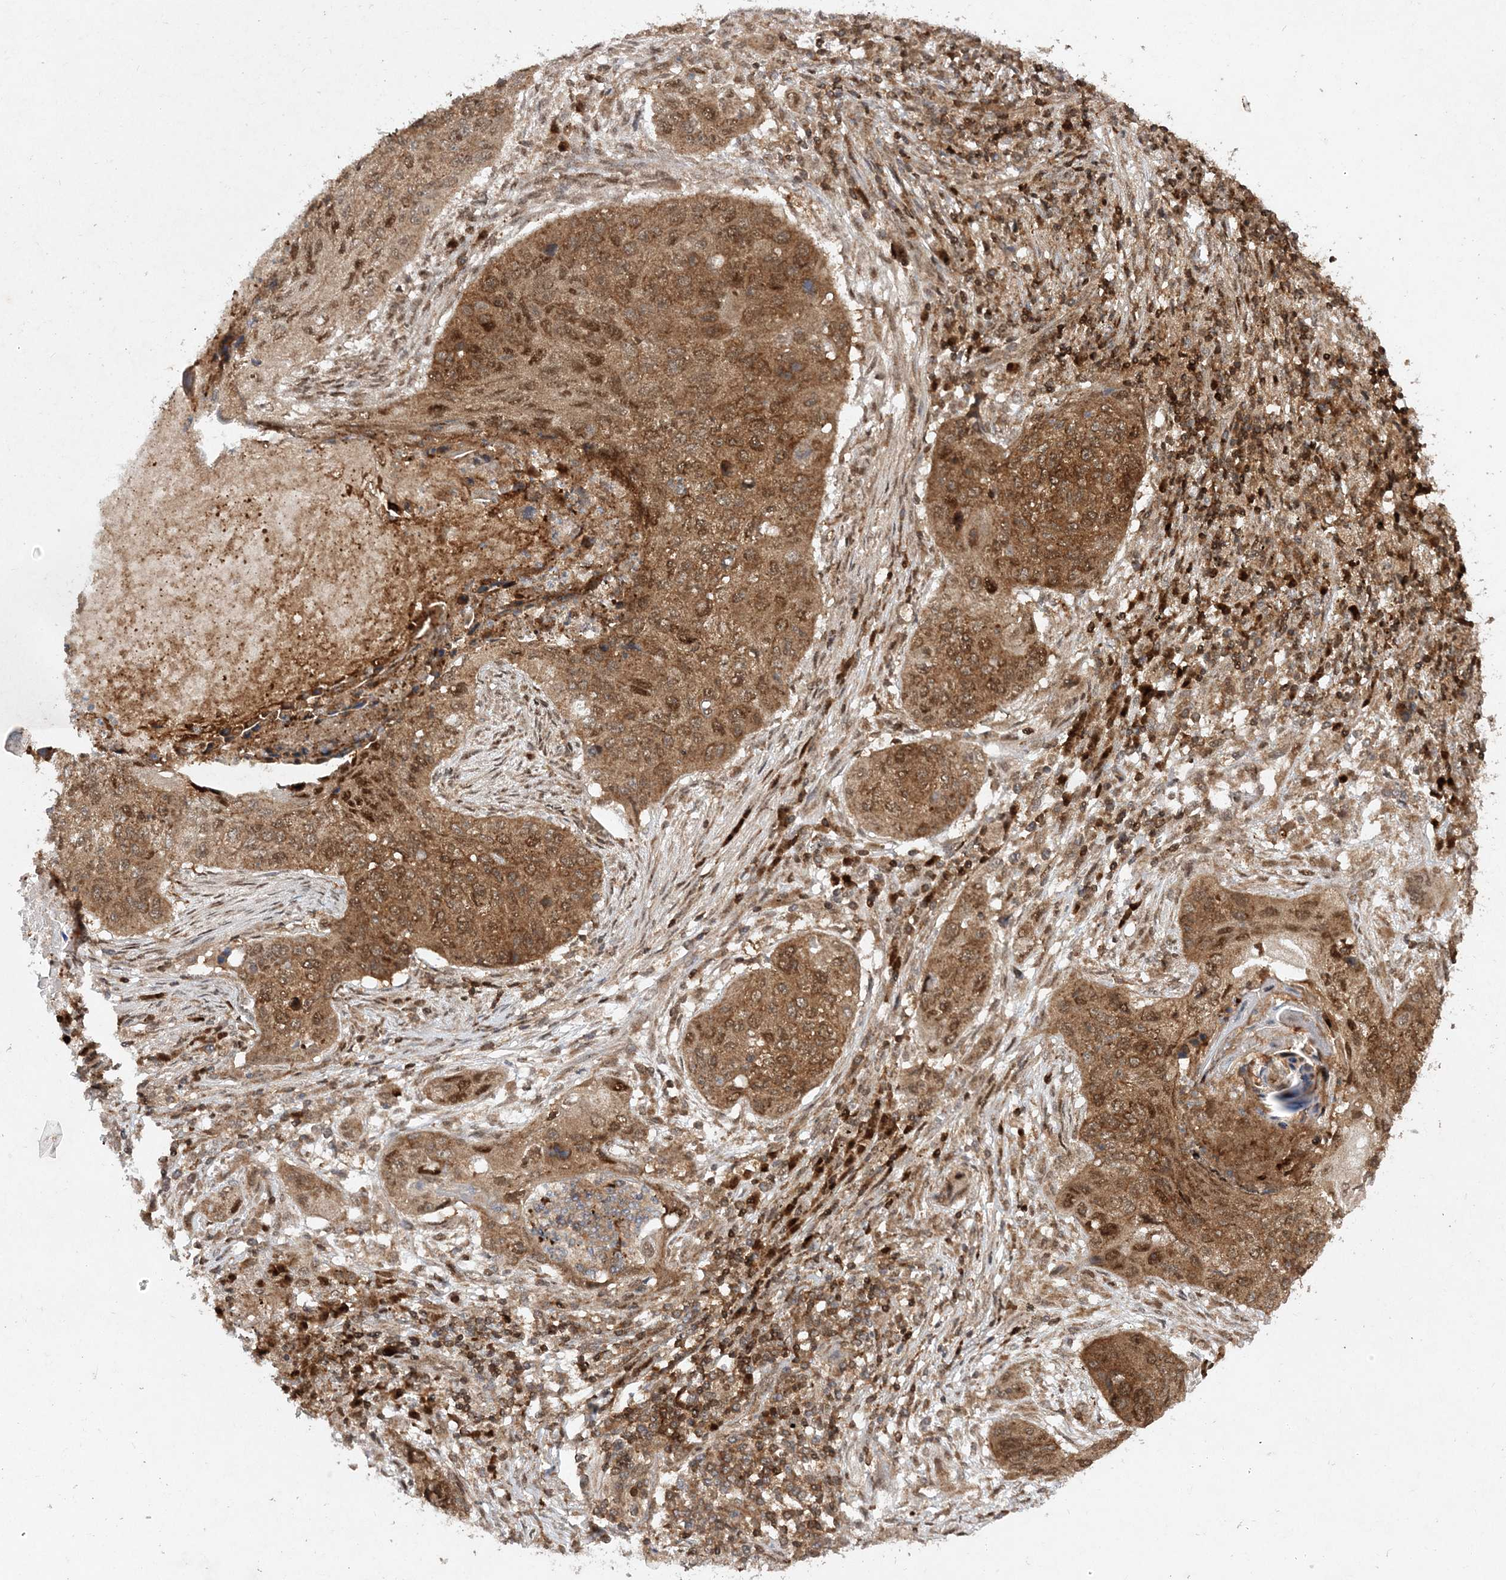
{"staining": {"intensity": "moderate", "quantity": ">75%", "location": "cytoplasmic/membranous,nuclear"}, "tissue": "lung cancer", "cell_type": "Tumor cells", "image_type": "cancer", "snomed": [{"axis": "morphology", "description": "Squamous cell carcinoma, NOS"}, {"axis": "topography", "description": "Lung"}], "caption": "A histopathology image of human lung cancer (squamous cell carcinoma) stained for a protein demonstrates moderate cytoplasmic/membranous and nuclear brown staining in tumor cells.", "gene": "NIF3L1", "patient": {"sex": "female", "age": 63}}